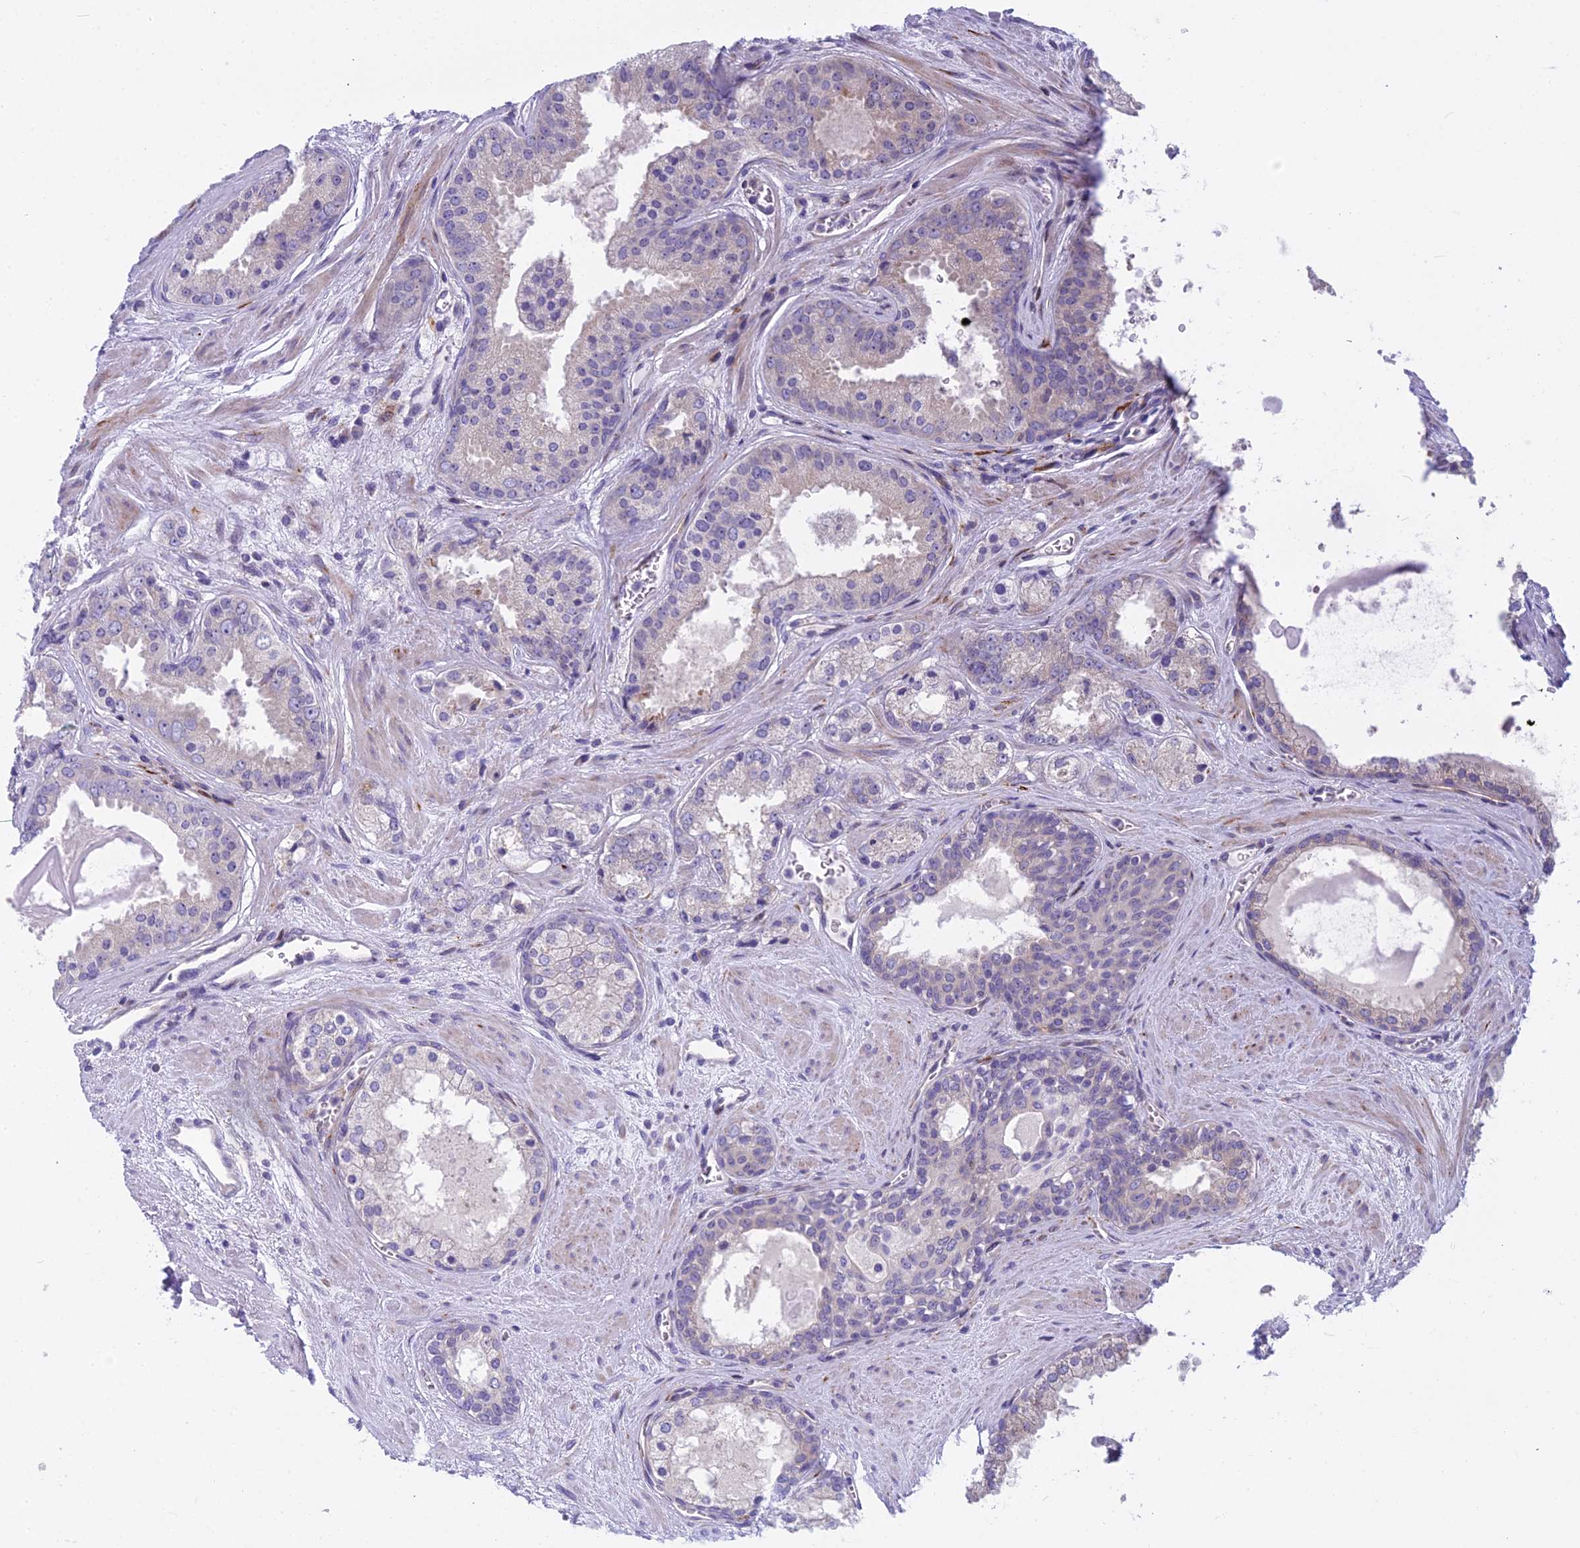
{"staining": {"intensity": "negative", "quantity": "none", "location": "none"}, "tissue": "prostate cancer", "cell_type": "Tumor cells", "image_type": "cancer", "snomed": [{"axis": "morphology", "description": "Adenocarcinoma, High grade"}, {"axis": "topography", "description": "Prostate"}], "caption": "Tumor cells are negative for brown protein staining in prostate cancer (adenocarcinoma (high-grade)).", "gene": "PCDHB14", "patient": {"sex": "male", "age": 67}}